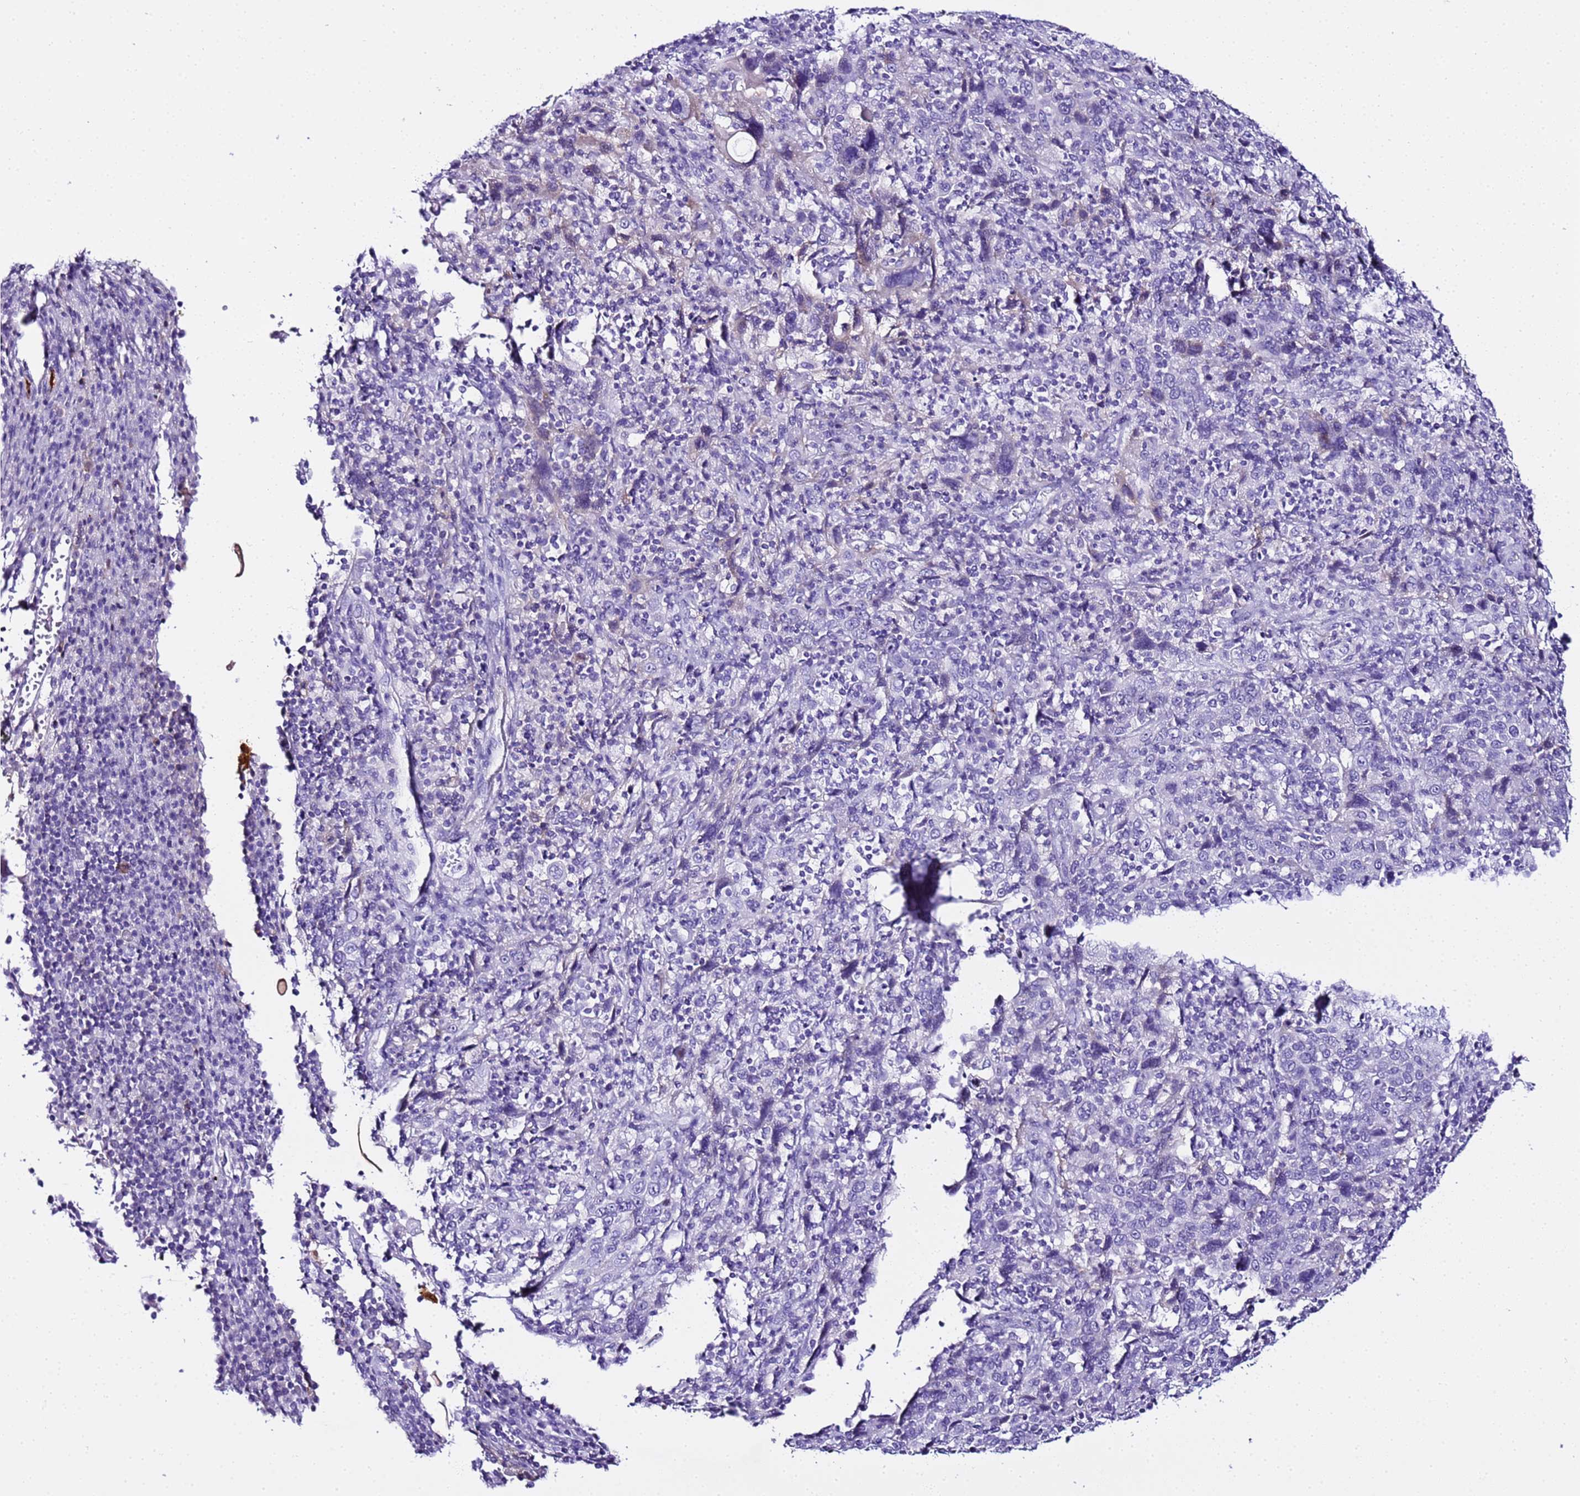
{"staining": {"intensity": "negative", "quantity": "none", "location": "none"}, "tissue": "cervical cancer", "cell_type": "Tumor cells", "image_type": "cancer", "snomed": [{"axis": "morphology", "description": "Squamous cell carcinoma, NOS"}, {"axis": "topography", "description": "Cervix"}], "caption": "DAB immunohistochemical staining of squamous cell carcinoma (cervical) shows no significant expression in tumor cells.", "gene": "CFHR2", "patient": {"sex": "female", "age": 46}}